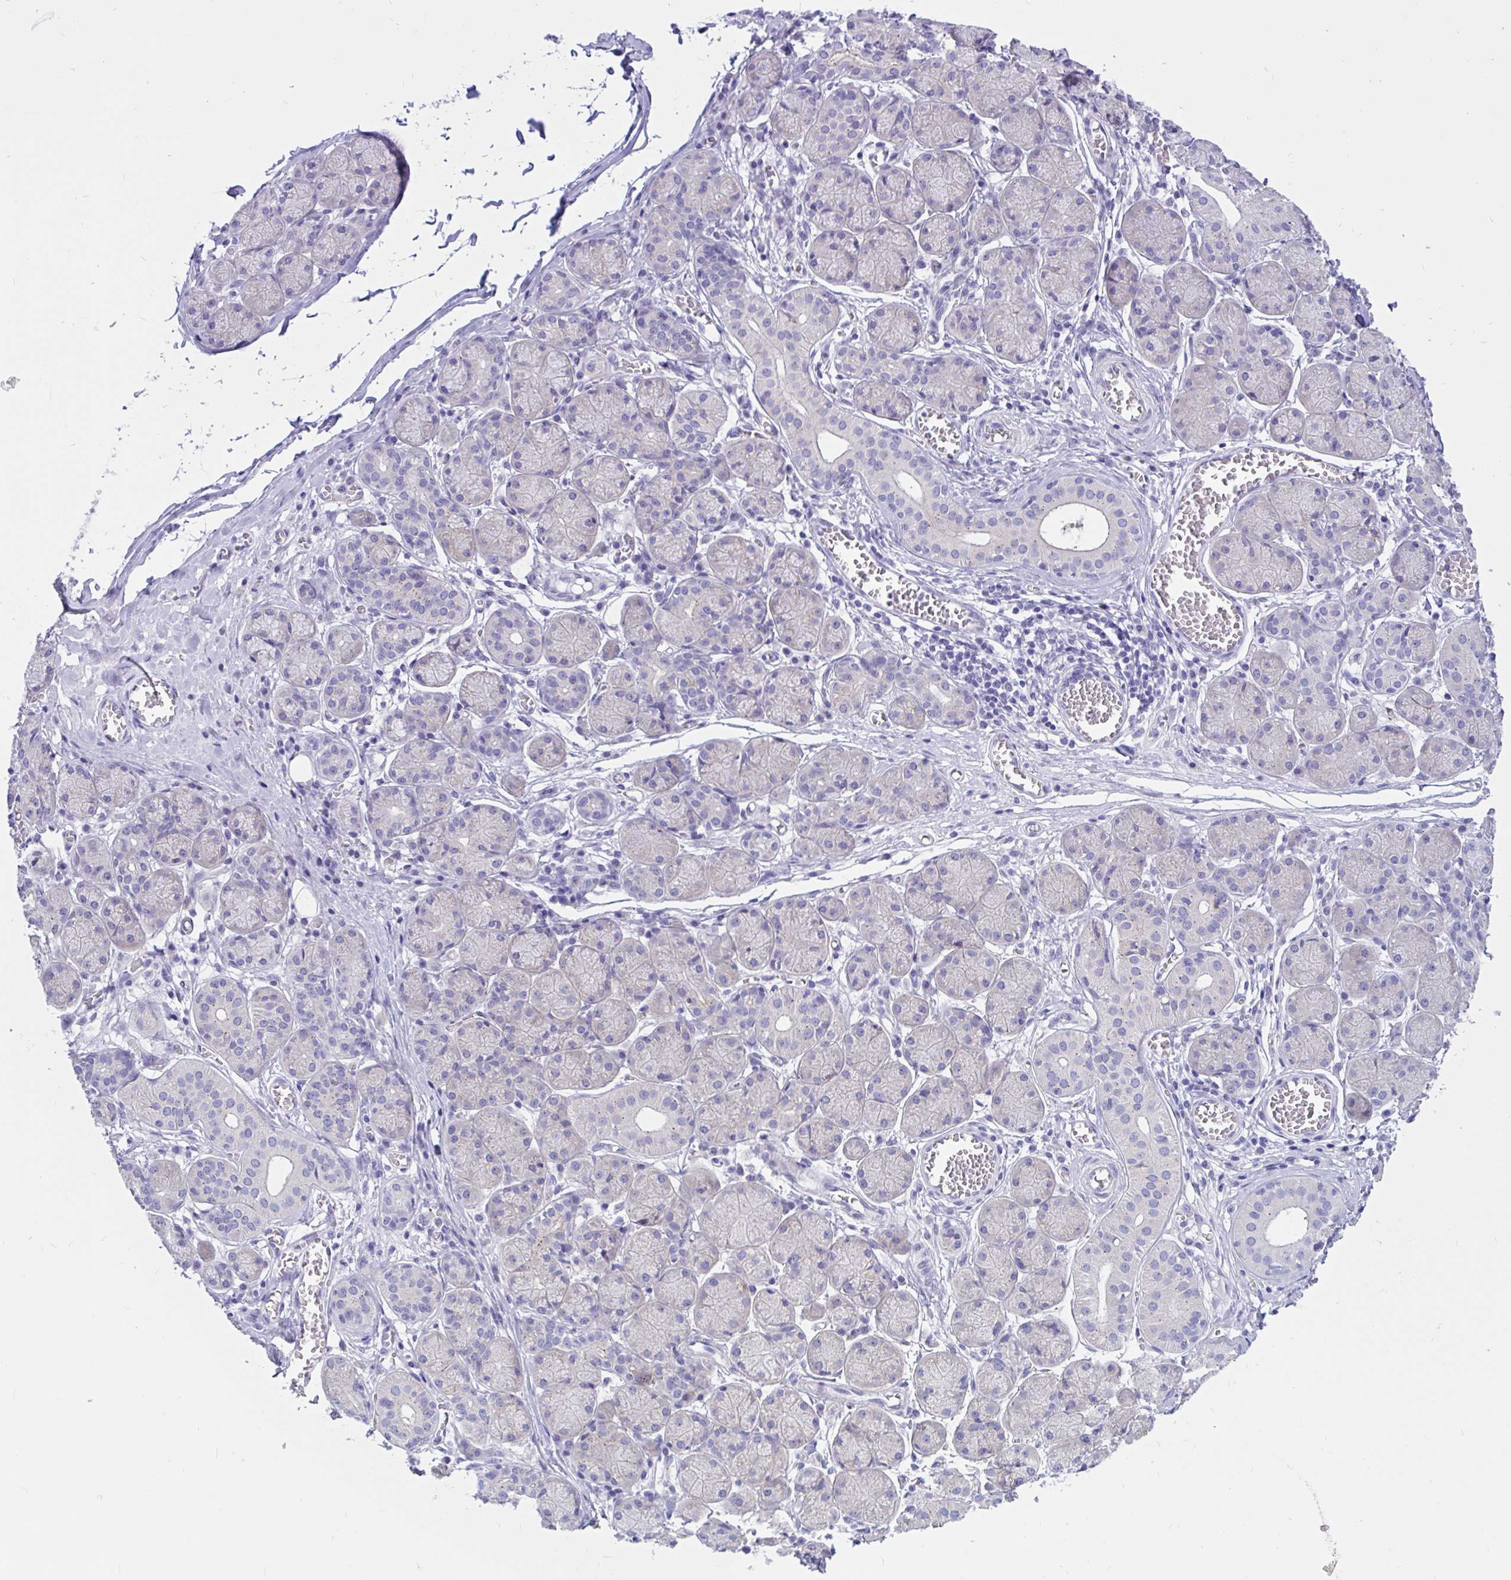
{"staining": {"intensity": "weak", "quantity": "<25%", "location": "cytoplasmic/membranous"}, "tissue": "salivary gland", "cell_type": "Glandular cells", "image_type": "normal", "snomed": [{"axis": "morphology", "description": "Normal tissue, NOS"}, {"axis": "topography", "description": "Salivary gland"}], "caption": "The histopathology image demonstrates no significant staining in glandular cells of salivary gland. Nuclei are stained in blue.", "gene": "RNASE3", "patient": {"sex": "female", "age": 24}}